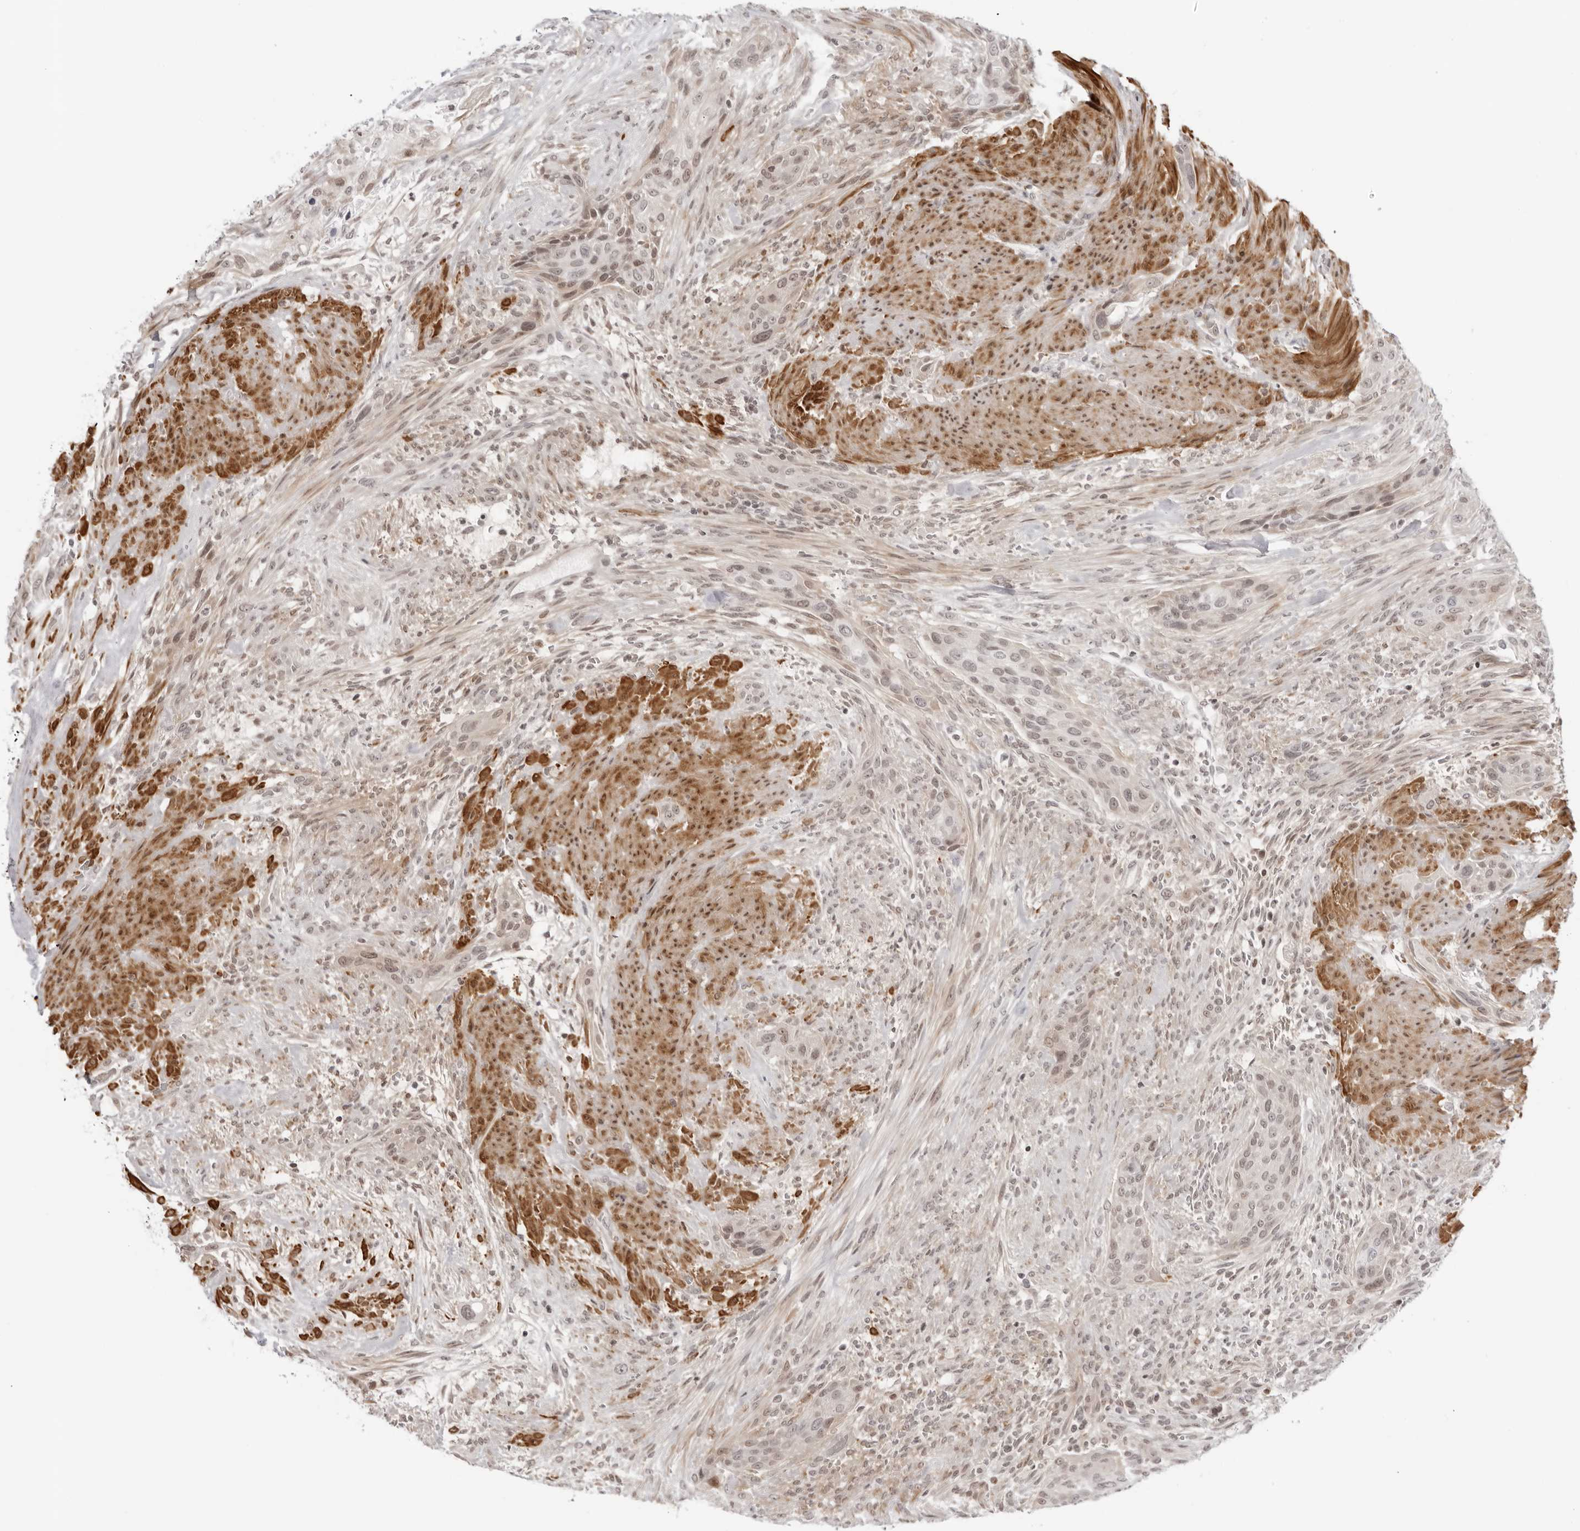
{"staining": {"intensity": "weak", "quantity": ">75%", "location": "nuclear"}, "tissue": "urothelial cancer", "cell_type": "Tumor cells", "image_type": "cancer", "snomed": [{"axis": "morphology", "description": "Urothelial carcinoma, High grade"}, {"axis": "topography", "description": "Urinary bladder"}], "caption": "An IHC photomicrograph of tumor tissue is shown. Protein staining in brown labels weak nuclear positivity in urothelial carcinoma (high-grade) within tumor cells.", "gene": "RNF146", "patient": {"sex": "male", "age": 35}}